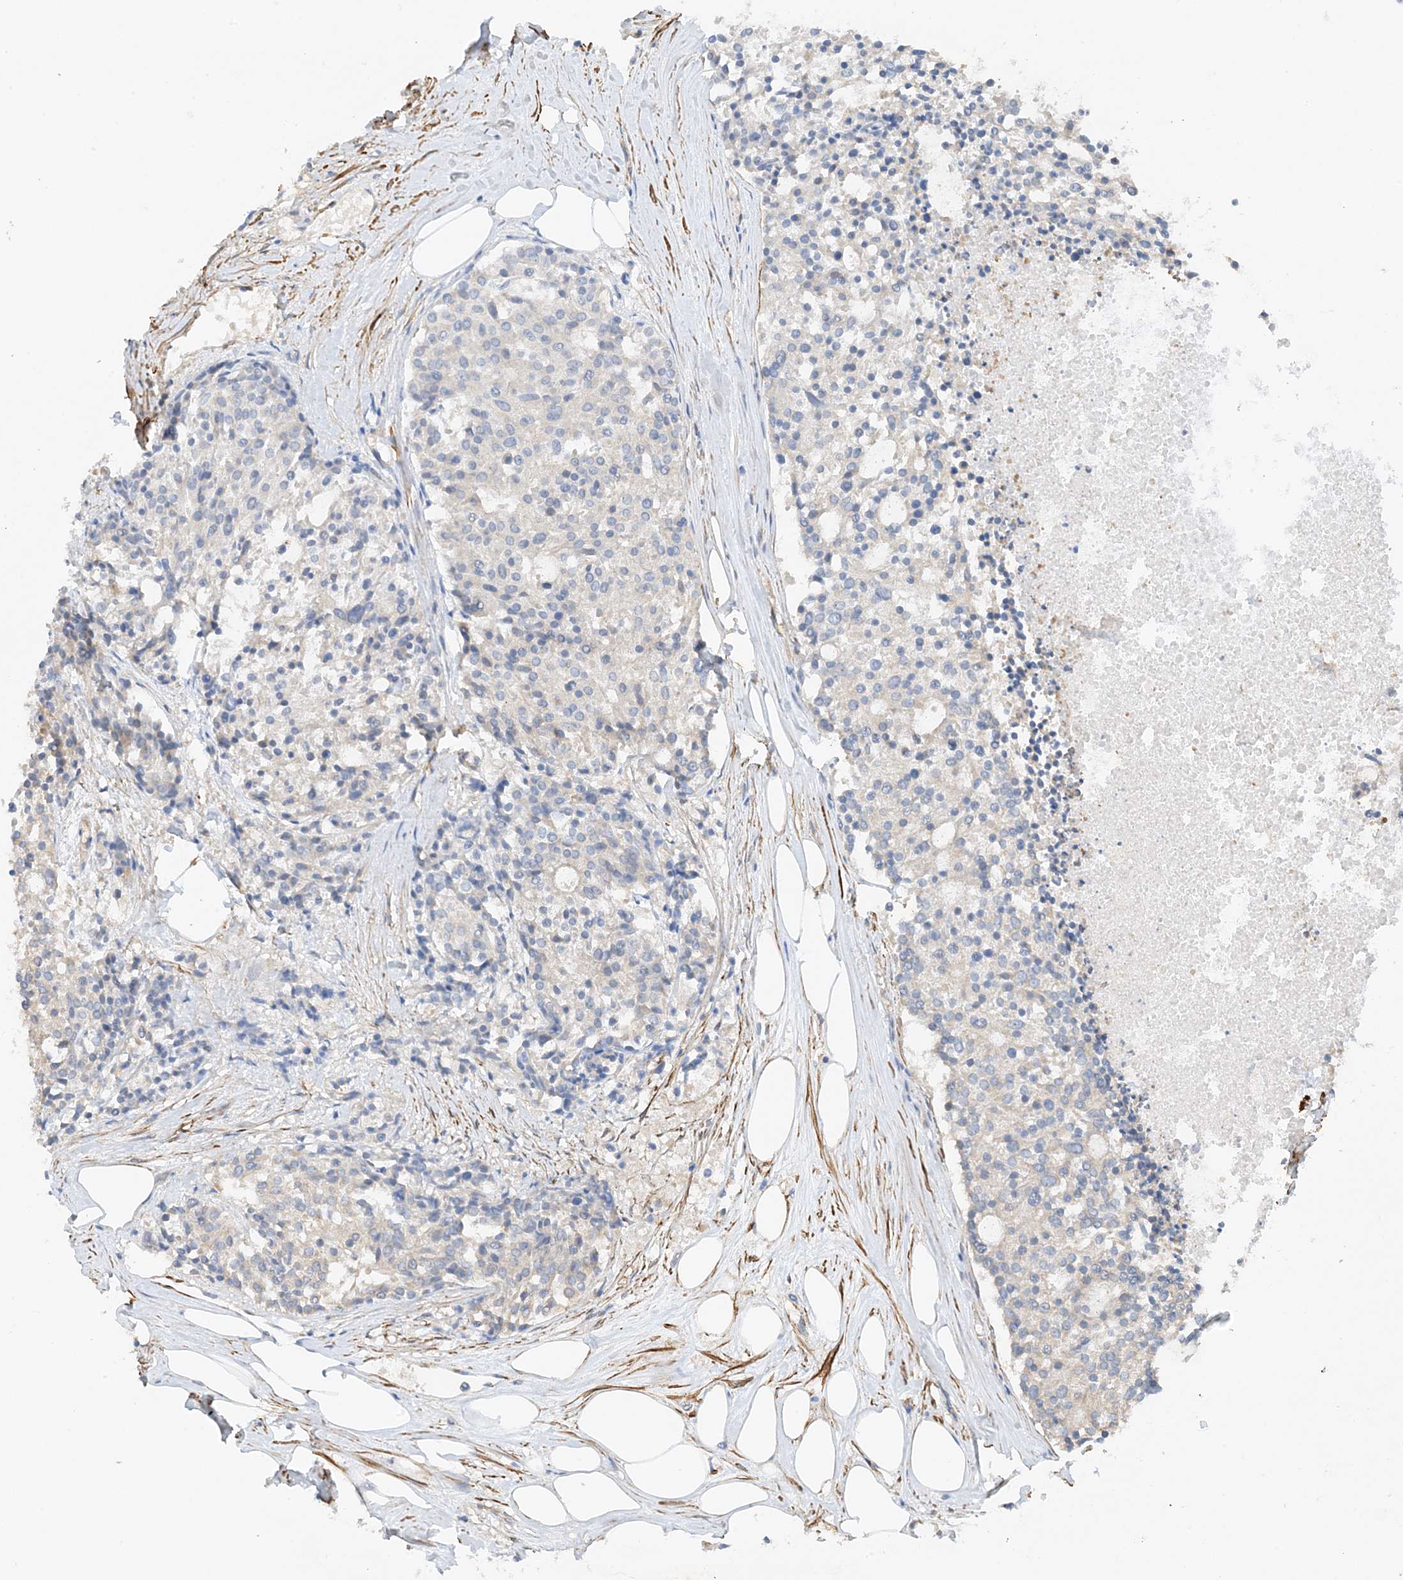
{"staining": {"intensity": "negative", "quantity": "none", "location": "none"}, "tissue": "carcinoid", "cell_type": "Tumor cells", "image_type": "cancer", "snomed": [{"axis": "morphology", "description": "Carcinoid, malignant, NOS"}, {"axis": "topography", "description": "Pancreas"}], "caption": "Immunohistochemistry image of neoplastic tissue: human malignant carcinoid stained with DAB (3,3'-diaminobenzidine) demonstrates no significant protein positivity in tumor cells.", "gene": "KIFBP", "patient": {"sex": "female", "age": 54}}